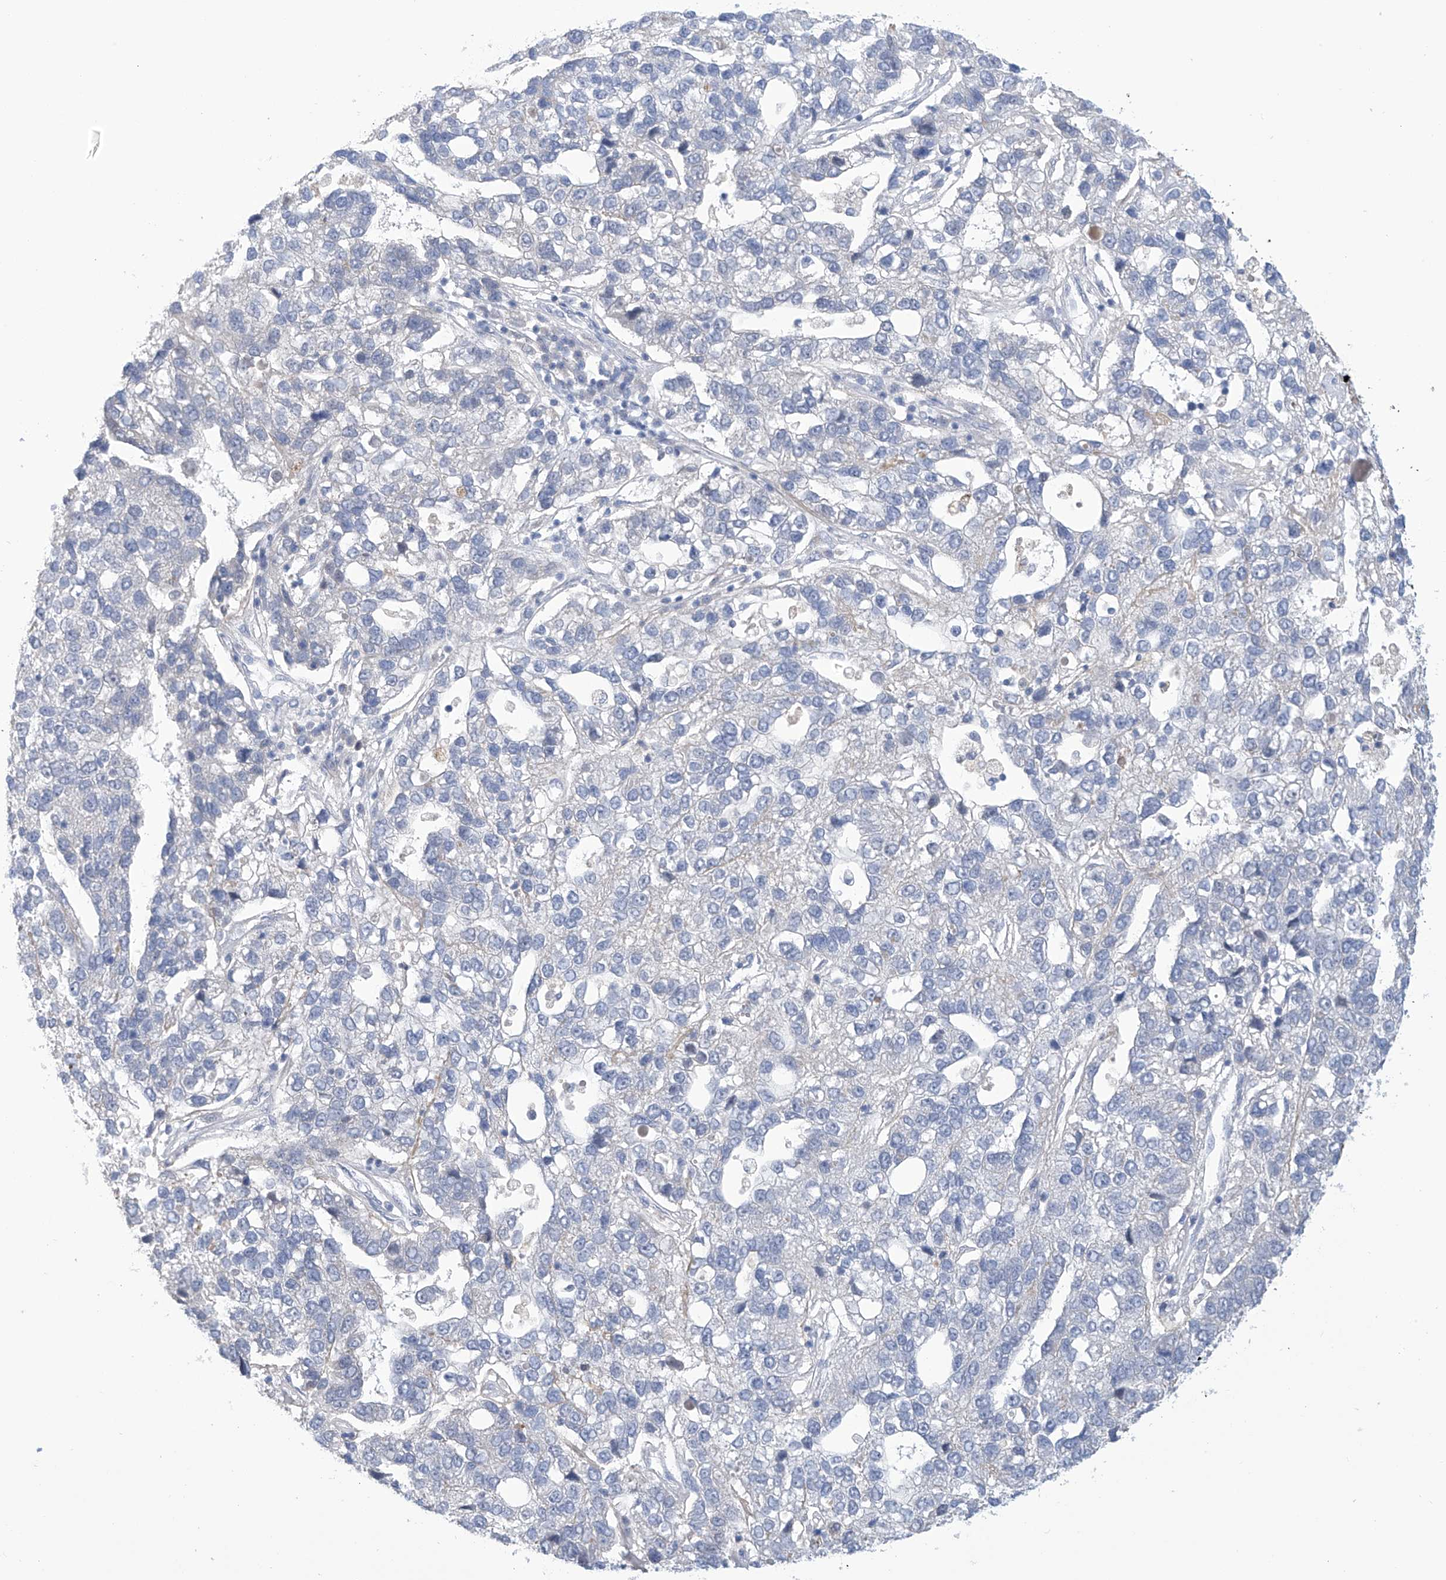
{"staining": {"intensity": "negative", "quantity": "none", "location": "none"}, "tissue": "pancreatic cancer", "cell_type": "Tumor cells", "image_type": "cancer", "snomed": [{"axis": "morphology", "description": "Adenocarcinoma, NOS"}, {"axis": "topography", "description": "Pancreas"}], "caption": "Immunohistochemistry of human adenocarcinoma (pancreatic) exhibits no expression in tumor cells. (Immunohistochemistry, brightfield microscopy, high magnification).", "gene": "IBA57", "patient": {"sex": "female", "age": 61}}